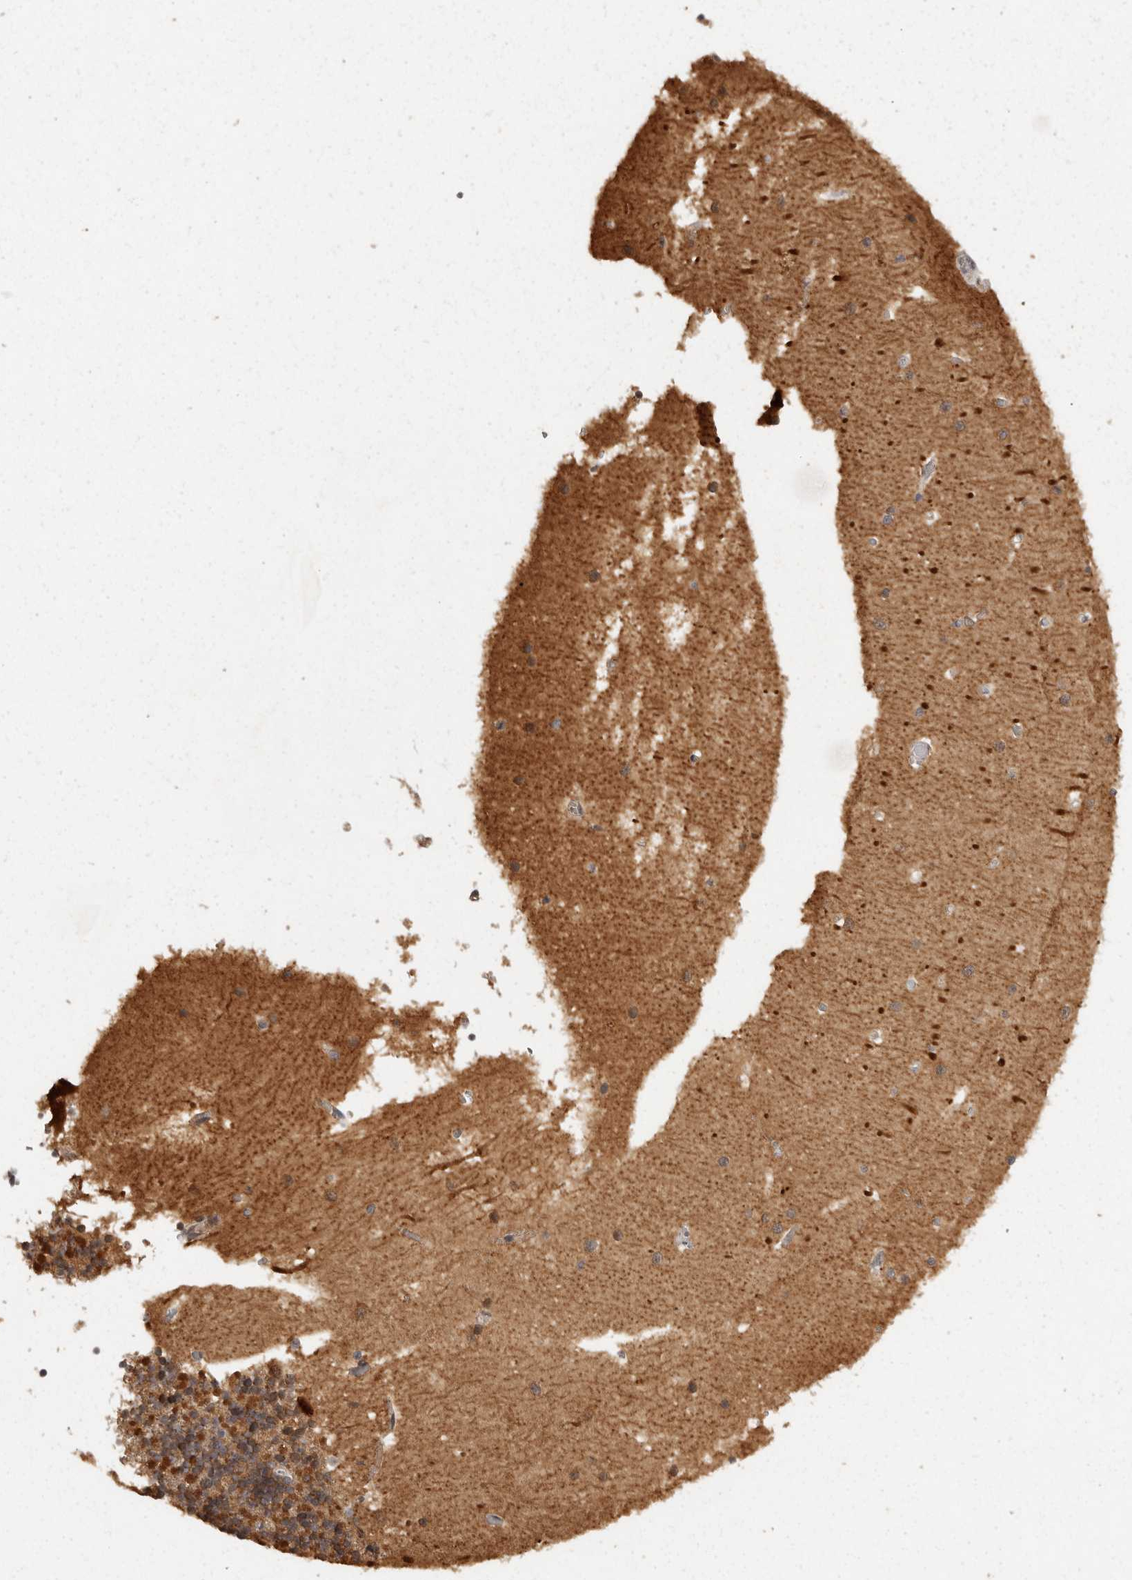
{"staining": {"intensity": "moderate", "quantity": "25%-75%", "location": "cytoplasmic/membranous"}, "tissue": "cerebellum", "cell_type": "Cells in granular layer", "image_type": "normal", "snomed": [{"axis": "morphology", "description": "Normal tissue, NOS"}, {"axis": "topography", "description": "Cerebellum"}], "caption": "A brown stain labels moderate cytoplasmic/membranous staining of a protein in cells in granular layer of normal human cerebellum. (DAB IHC with brightfield microscopy, high magnification).", "gene": "BAIAP2", "patient": {"sex": "male", "age": 37}}